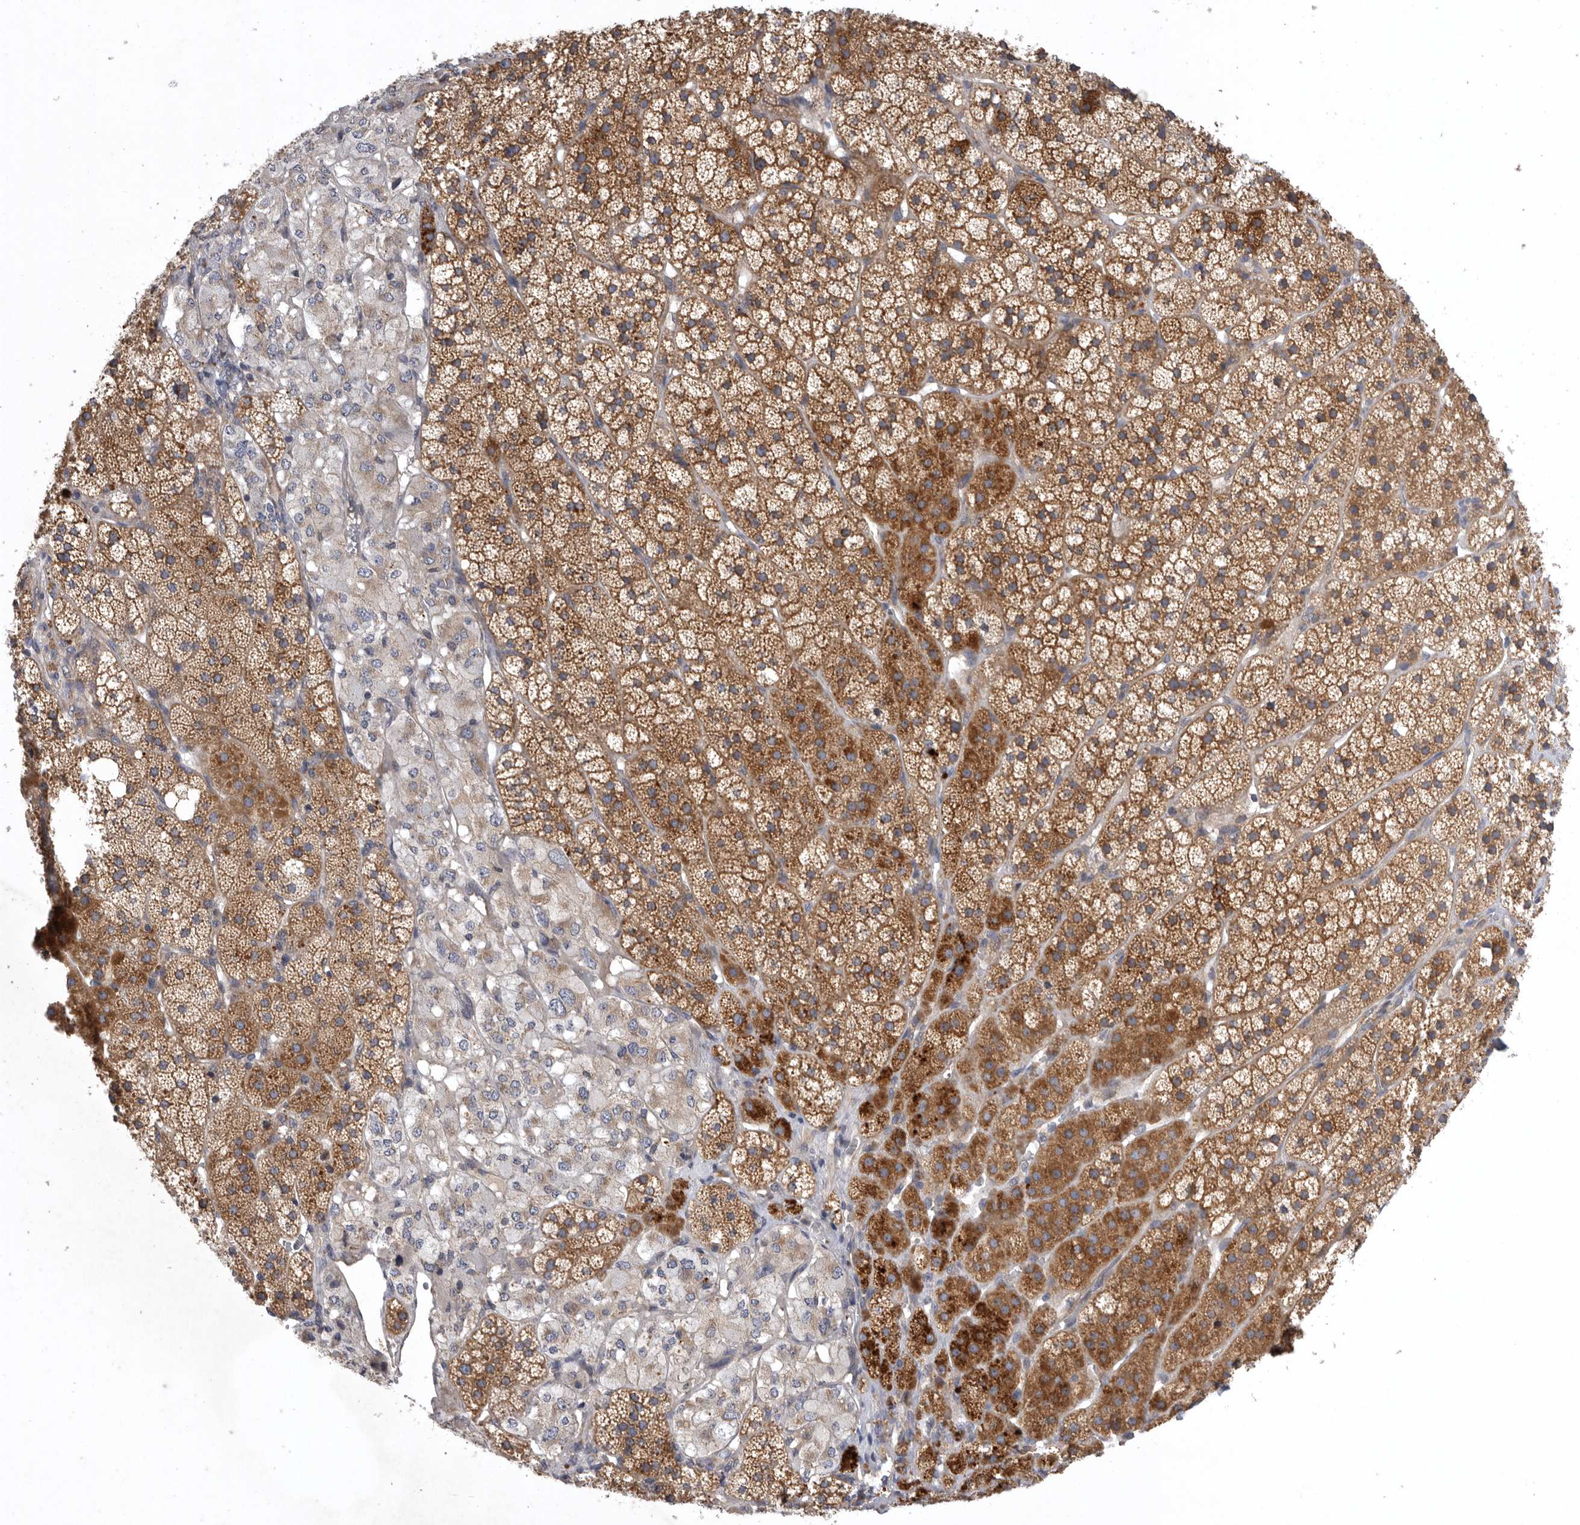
{"staining": {"intensity": "moderate", "quantity": ">75%", "location": "cytoplasmic/membranous"}, "tissue": "adrenal gland", "cell_type": "Glandular cells", "image_type": "normal", "snomed": [{"axis": "morphology", "description": "Normal tissue, NOS"}, {"axis": "topography", "description": "Adrenal gland"}], "caption": "Moderate cytoplasmic/membranous staining is appreciated in approximately >75% of glandular cells in normal adrenal gland.", "gene": "C1orf109", "patient": {"sex": "female", "age": 44}}